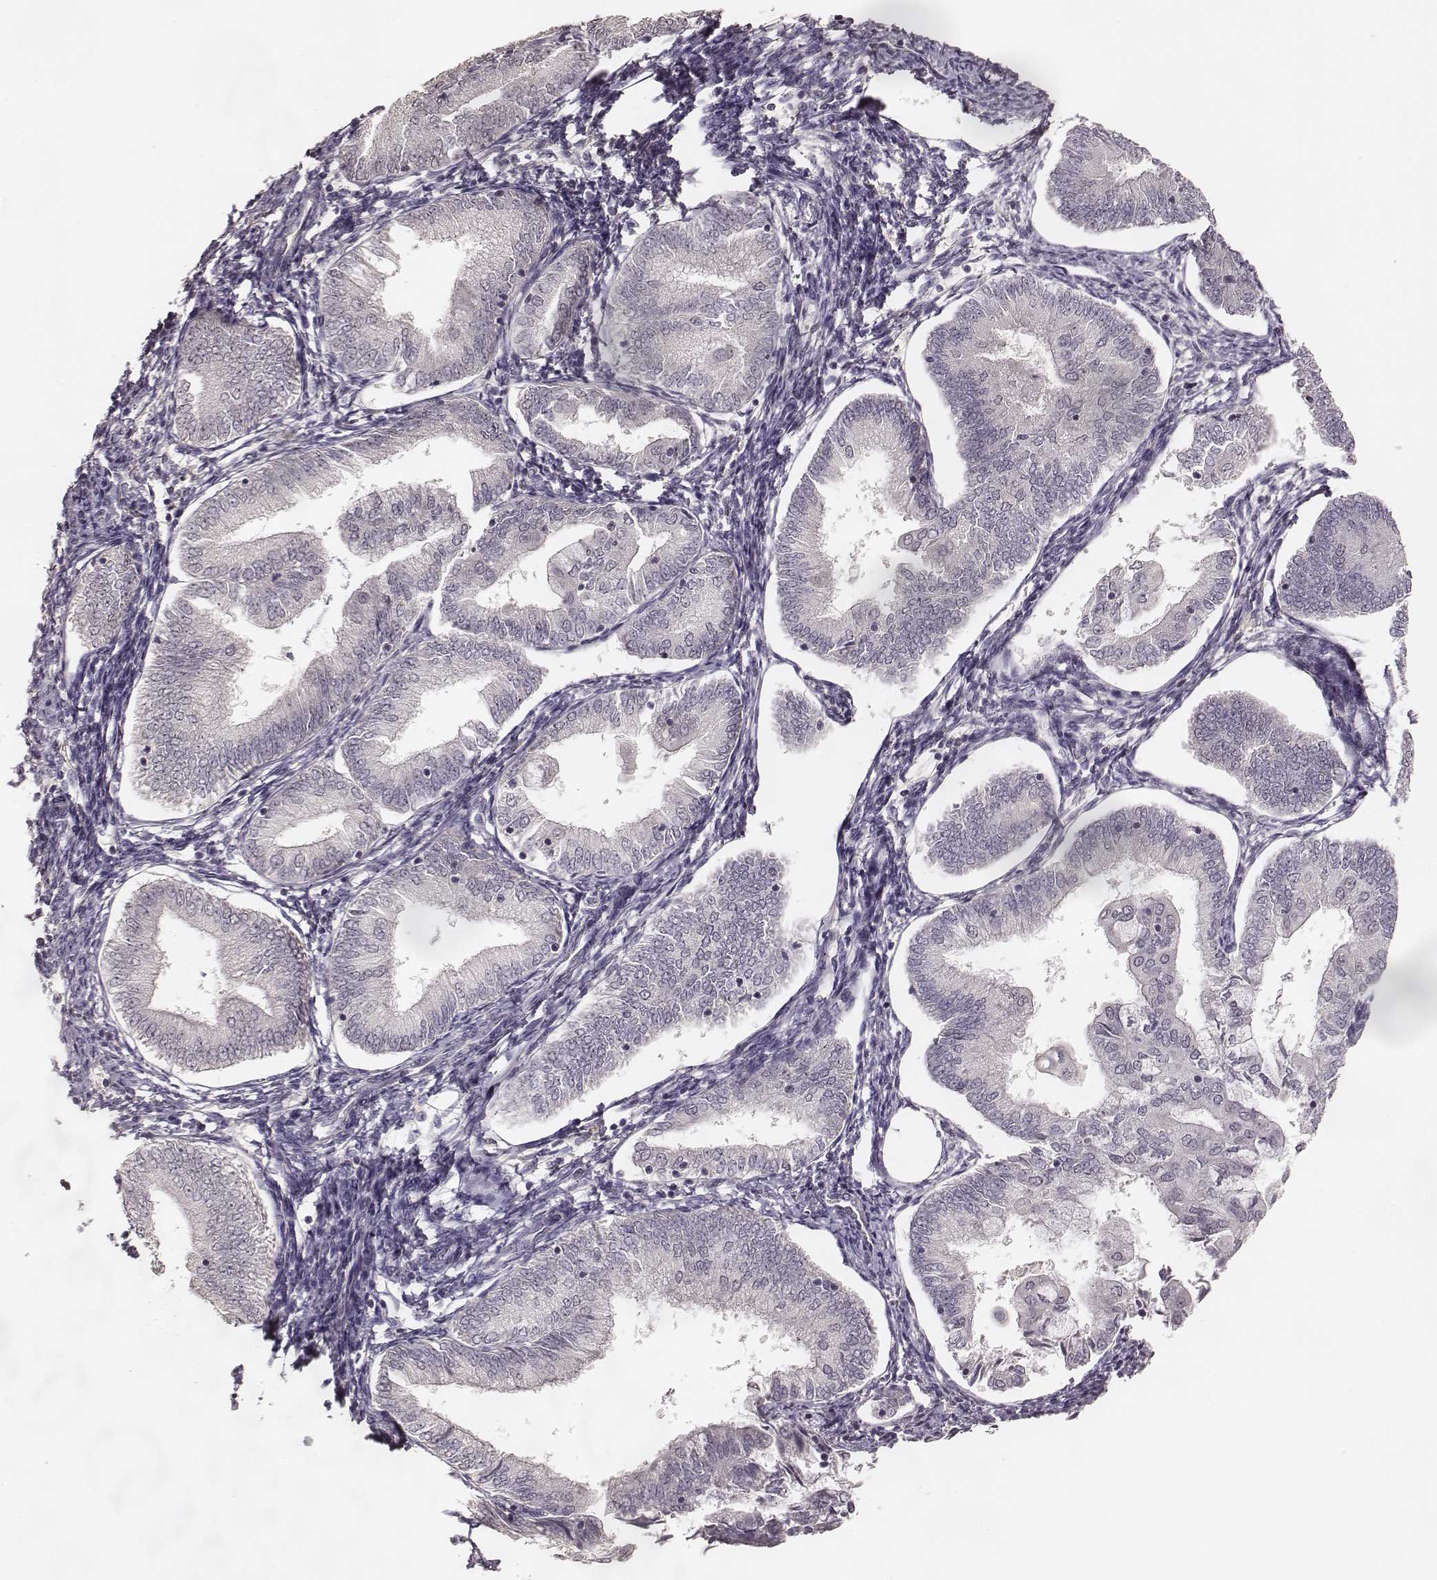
{"staining": {"intensity": "negative", "quantity": "none", "location": "none"}, "tissue": "endometrial cancer", "cell_type": "Tumor cells", "image_type": "cancer", "snomed": [{"axis": "morphology", "description": "Adenocarcinoma, NOS"}, {"axis": "topography", "description": "Endometrium"}], "caption": "DAB (3,3'-diaminobenzidine) immunohistochemical staining of human endometrial adenocarcinoma reveals no significant positivity in tumor cells. (Stains: DAB (3,3'-diaminobenzidine) immunohistochemistry with hematoxylin counter stain, Microscopy: brightfield microscopy at high magnification).", "gene": "LY6K", "patient": {"sex": "female", "age": 55}}